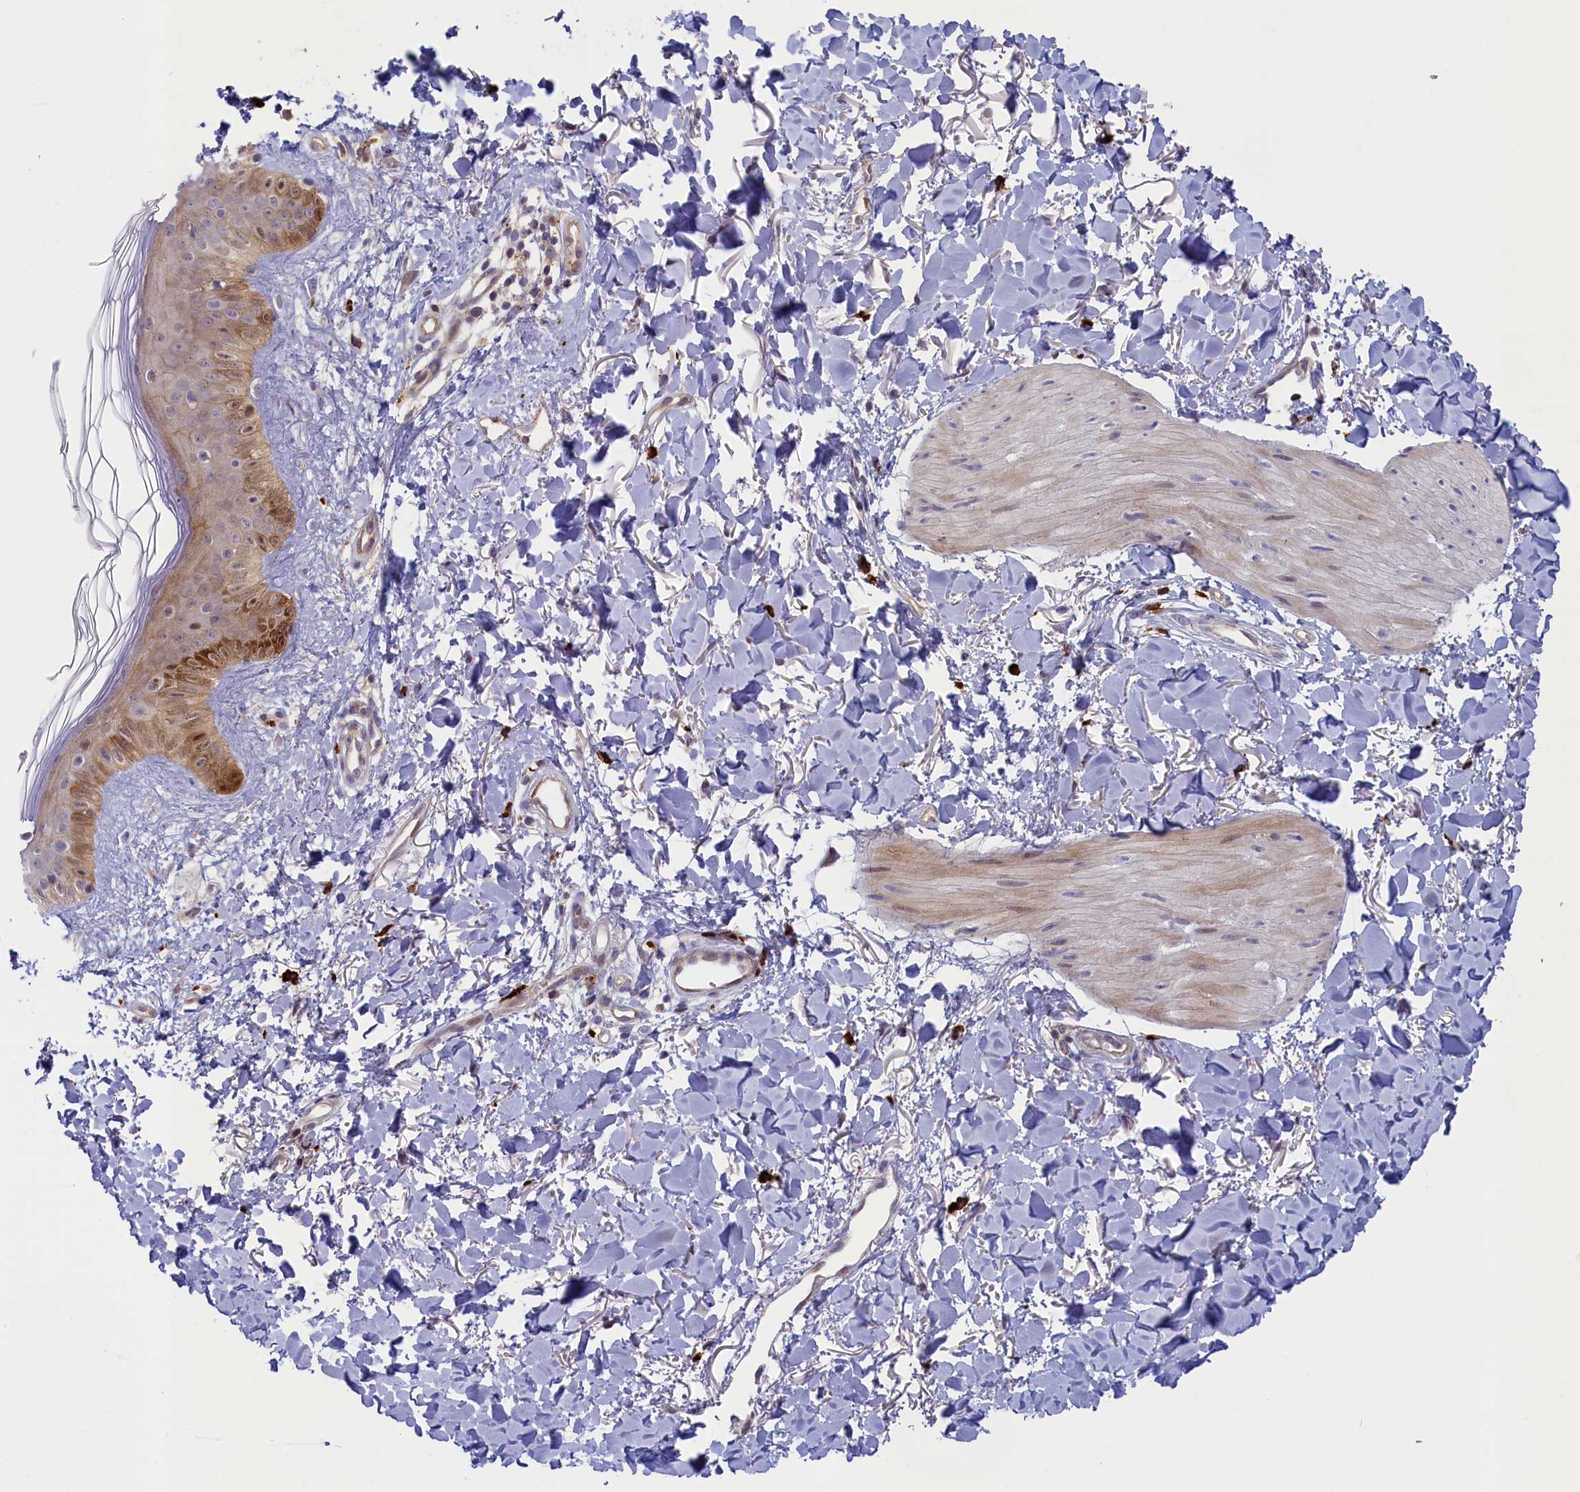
{"staining": {"intensity": "weak", "quantity": ">75%", "location": "cytoplasmic/membranous"}, "tissue": "skin", "cell_type": "Fibroblasts", "image_type": "normal", "snomed": [{"axis": "morphology", "description": "Normal tissue, NOS"}, {"axis": "topography", "description": "Skin"}], "caption": "This micrograph reveals unremarkable skin stained with IHC to label a protein in brown. The cytoplasmic/membranous of fibroblasts show weak positivity for the protein. Nuclei are counter-stained blue.", "gene": "CCL23", "patient": {"sex": "female", "age": 58}}